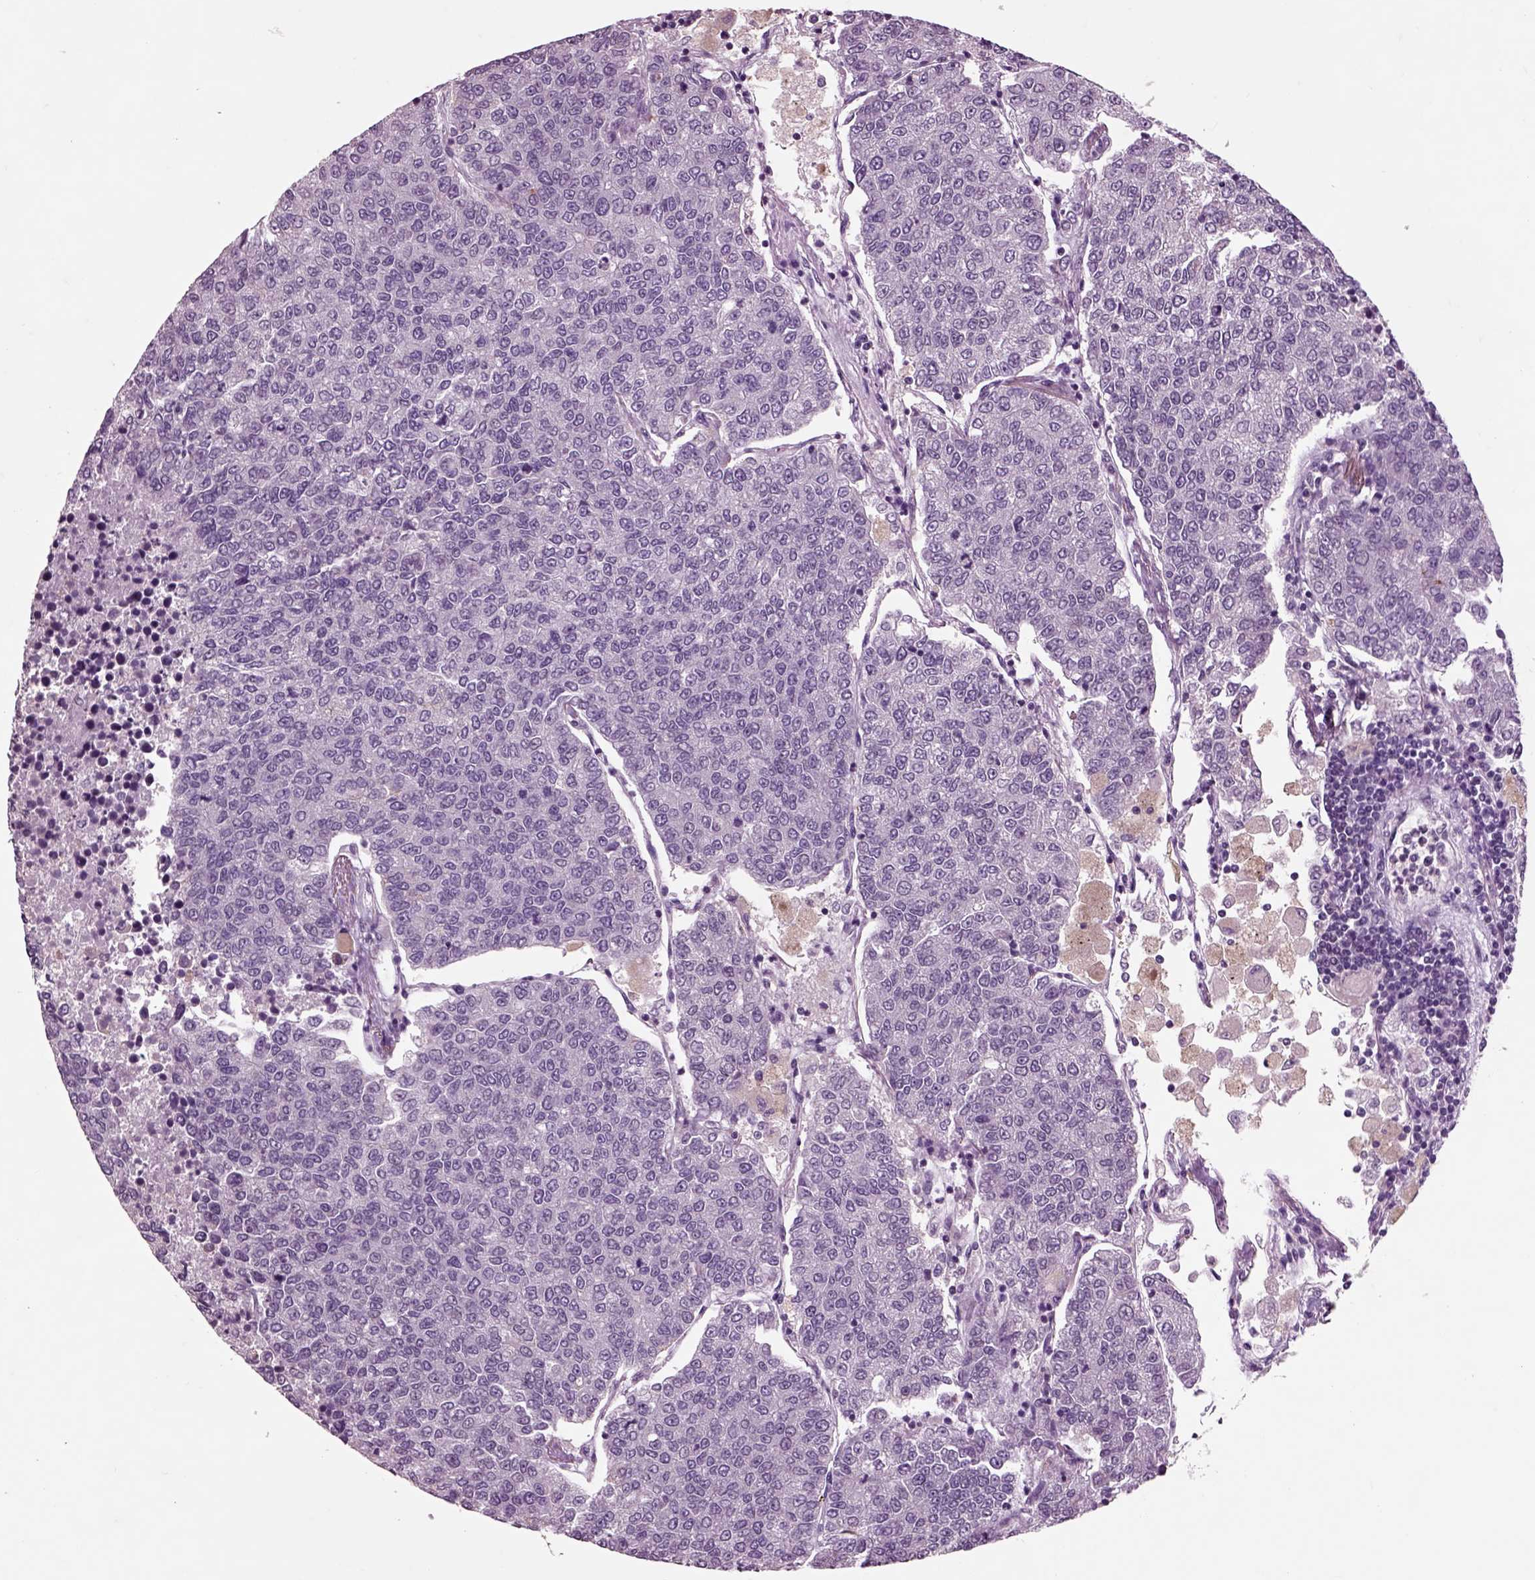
{"staining": {"intensity": "strong", "quantity": "<25%", "location": "cytoplasmic/membranous"}, "tissue": "lung cancer", "cell_type": "Tumor cells", "image_type": "cancer", "snomed": [{"axis": "morphology", "description": "Adenocarcinoma, NOS"}, {"axis": "topography", "description": "Lung"}], "caption": "Human lung adenocarcinoma stained with a brown dye reveals strong cytoplasmic/membranous positive expression in approximately <25% of tumor cells.", "gene": "CHGB", "patient": {"sex": "male", "age": 49}}